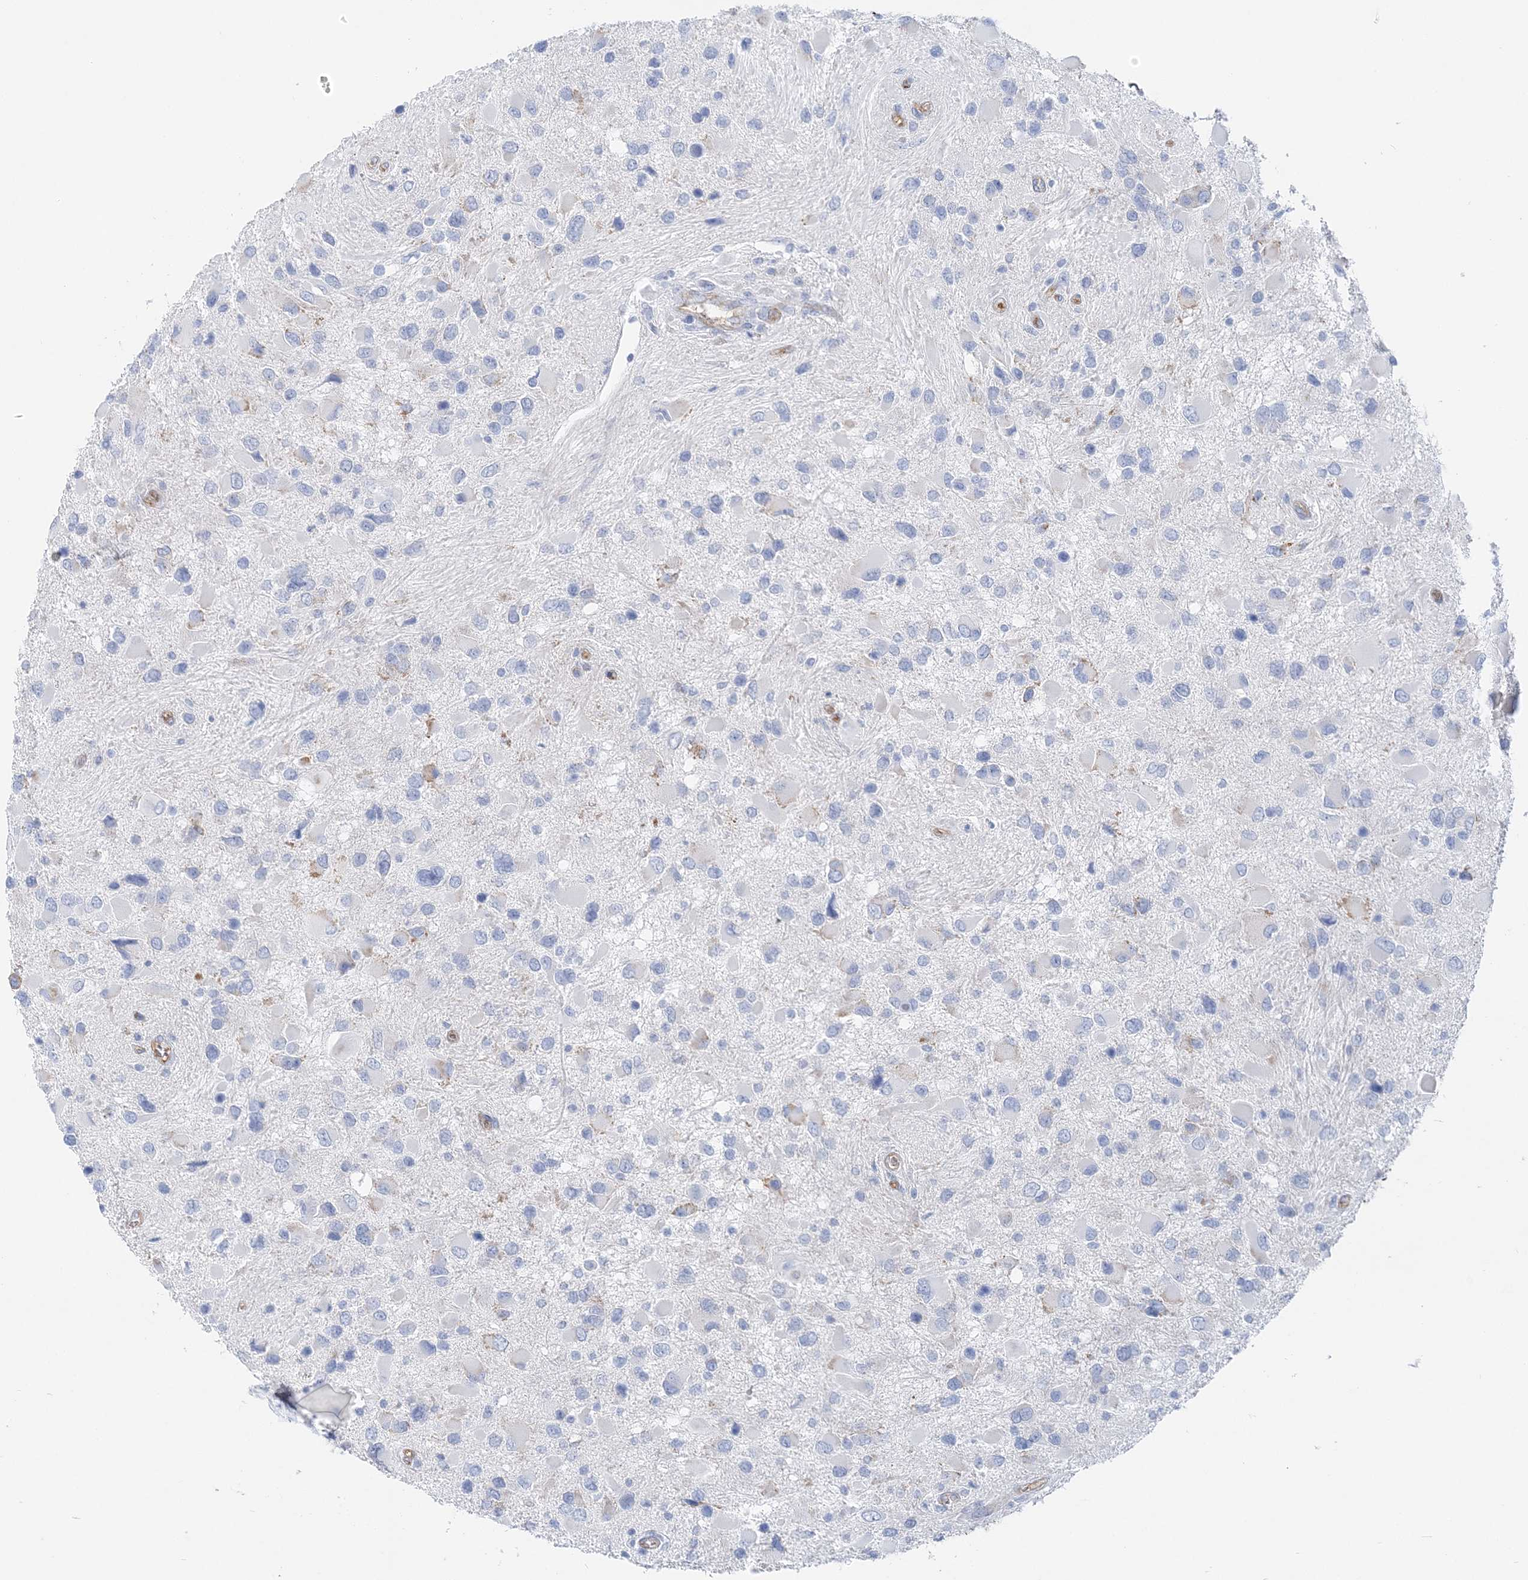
{"staining": {"intensity": "negative", "quantity": "none", "location": "none"}, "tissue": "glioma", "cell_type": "Tumor cells", "image_type": "cancer", "snomed": [{"axis": "morphology", "description": "Glioma, malignant, High grade"}, {"axis": "topography", "description": "Brain"}], "caption": "DAB immunohistochemical staining of glioma exhibits no significant staining in tumor cells.", "gene": "SLC5A6", "patient": {"sex": "male", "age": 53}}